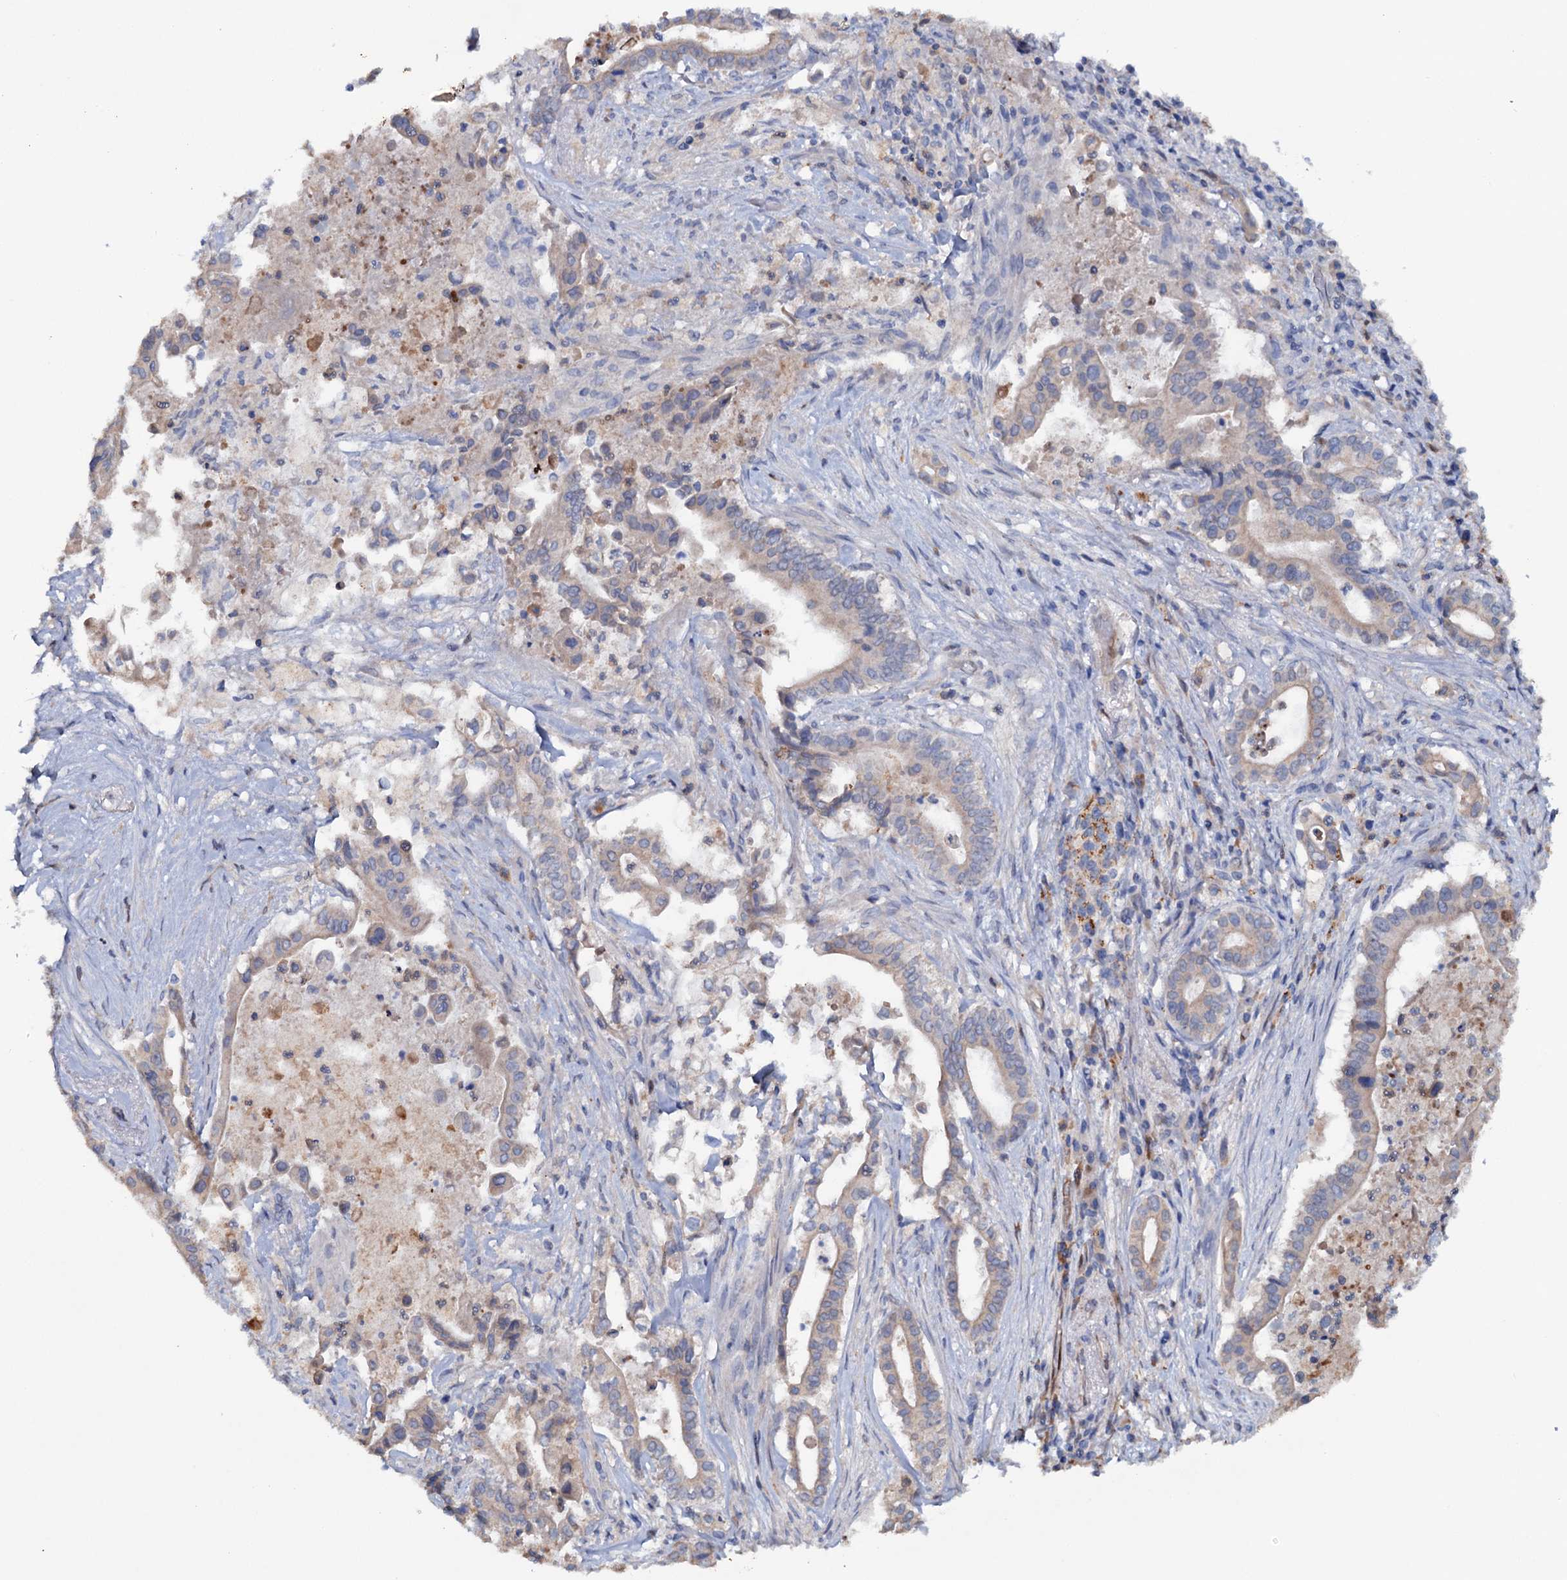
{"staining": {"intensity": "weak", "quantity": "<25%", "location": "cytoplasmic/membranous"}, "tissue": "pancreatic cancer", "cell_type": "Tumor cells", "image_type": "cancer", "snomed": [{"axis": "morphology", "description": "Adenocarcinoma, NOS"}, {"axis": "topography", "description": "Pancreas"}], "caption": "Immunohistochemistry (IHC) of human pancreatic cancer (adenocarcinoma) exhibits no expression in tumor cells.", "gene": "IL17RD", "patient": {"sex": "female", "age": 77}}